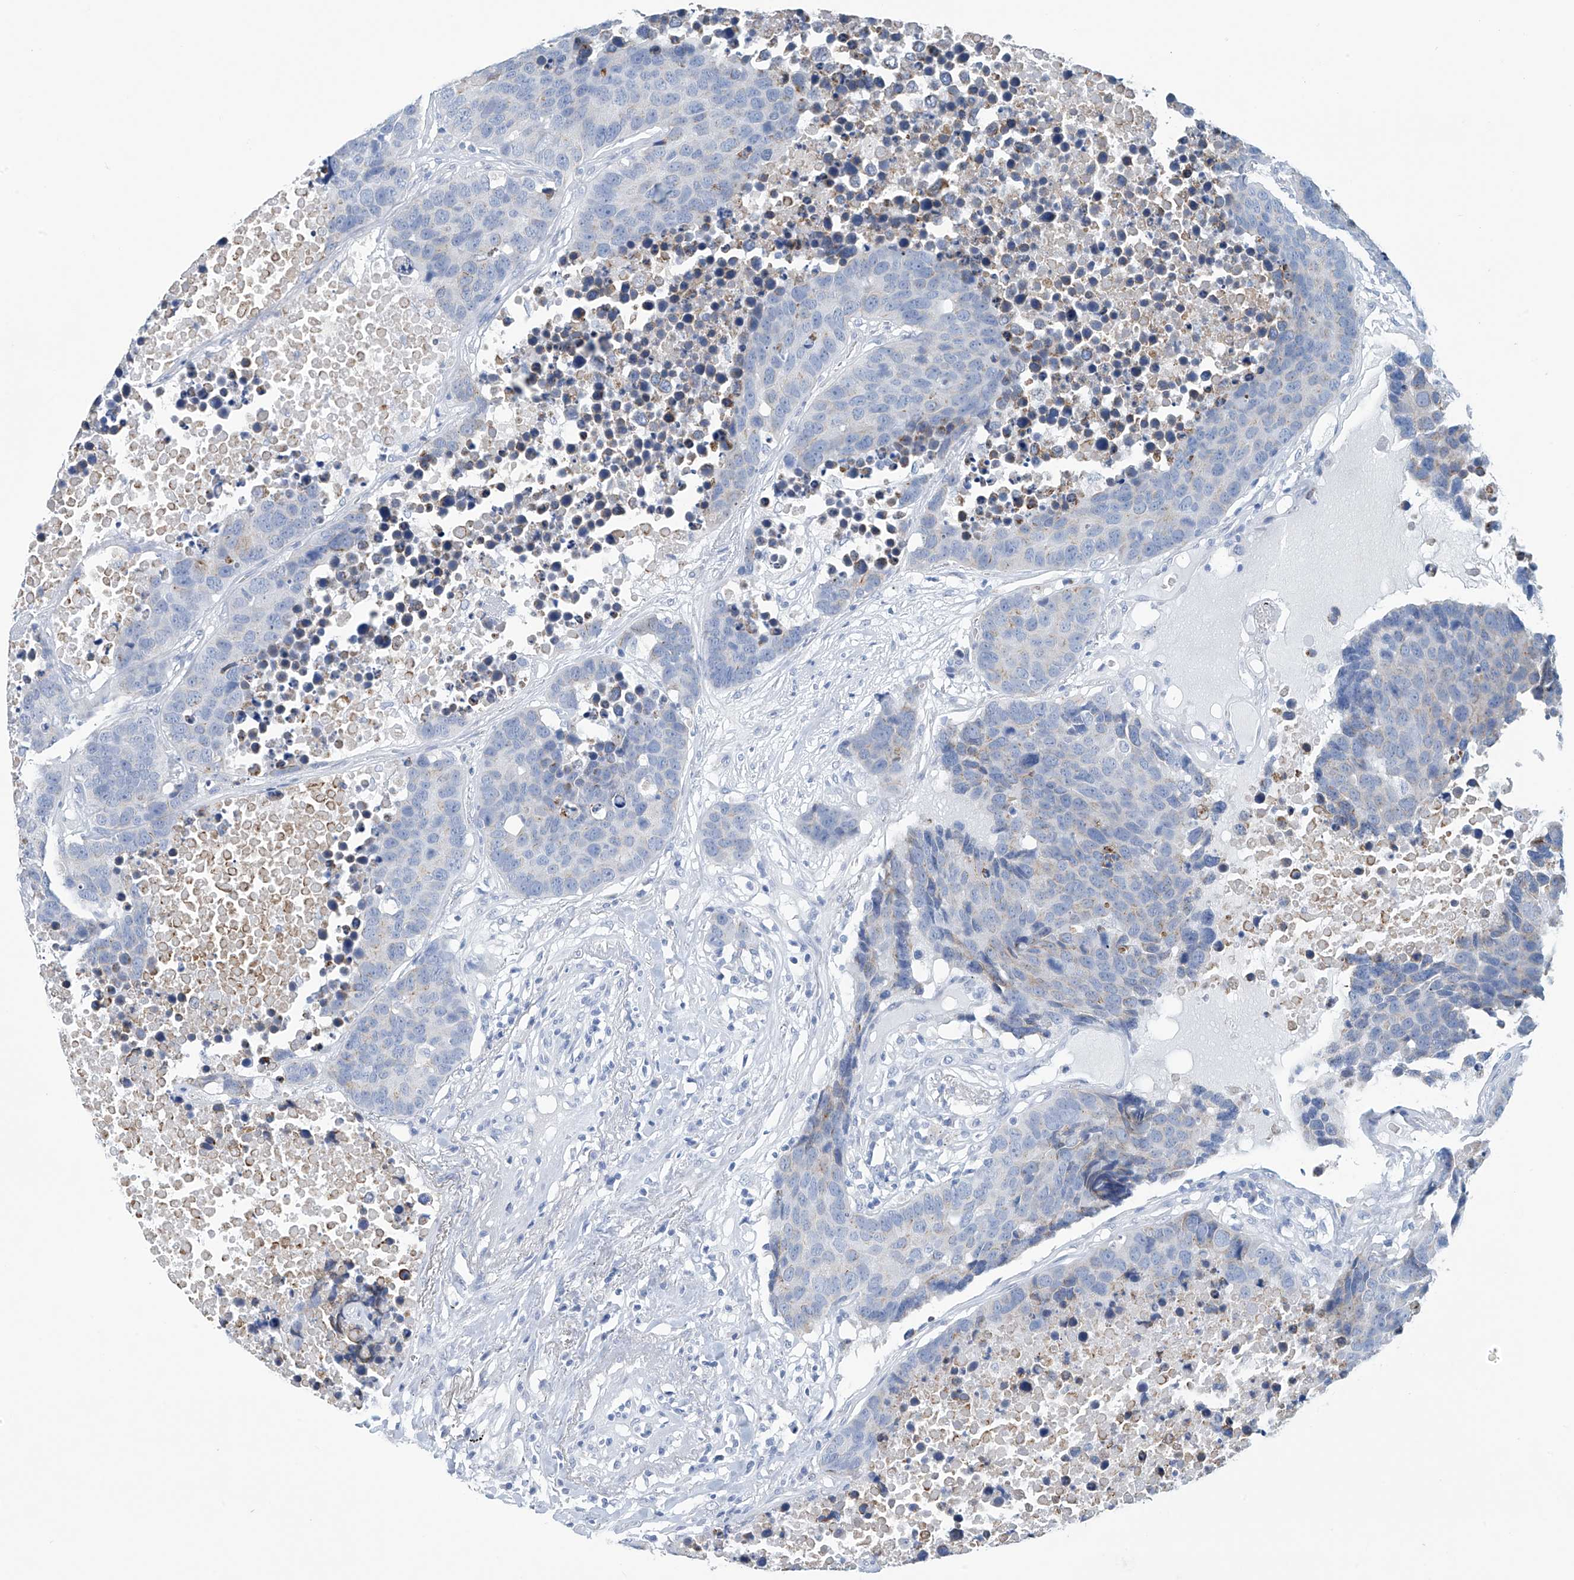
{"staining": {"intensity": "negative", "quantity": "none", "location": "none"}, "tissue": "carcinoid", "cell_type": "Tumor cells", "image_type": "cancer", "snomed": [{"axis": "morphology", "description": "Carcinoid, malignant, NOS"}, {"axis": "topography", "description": "Lung"}], "caption": "This photomicrograph is of carcinoid stained with IHC to label a protein in brown with the nuclei are counter-stained blue. There is no staining in tumor cells.", "gene": "DSP", "patient": {"sex": "male", "age": 60}}